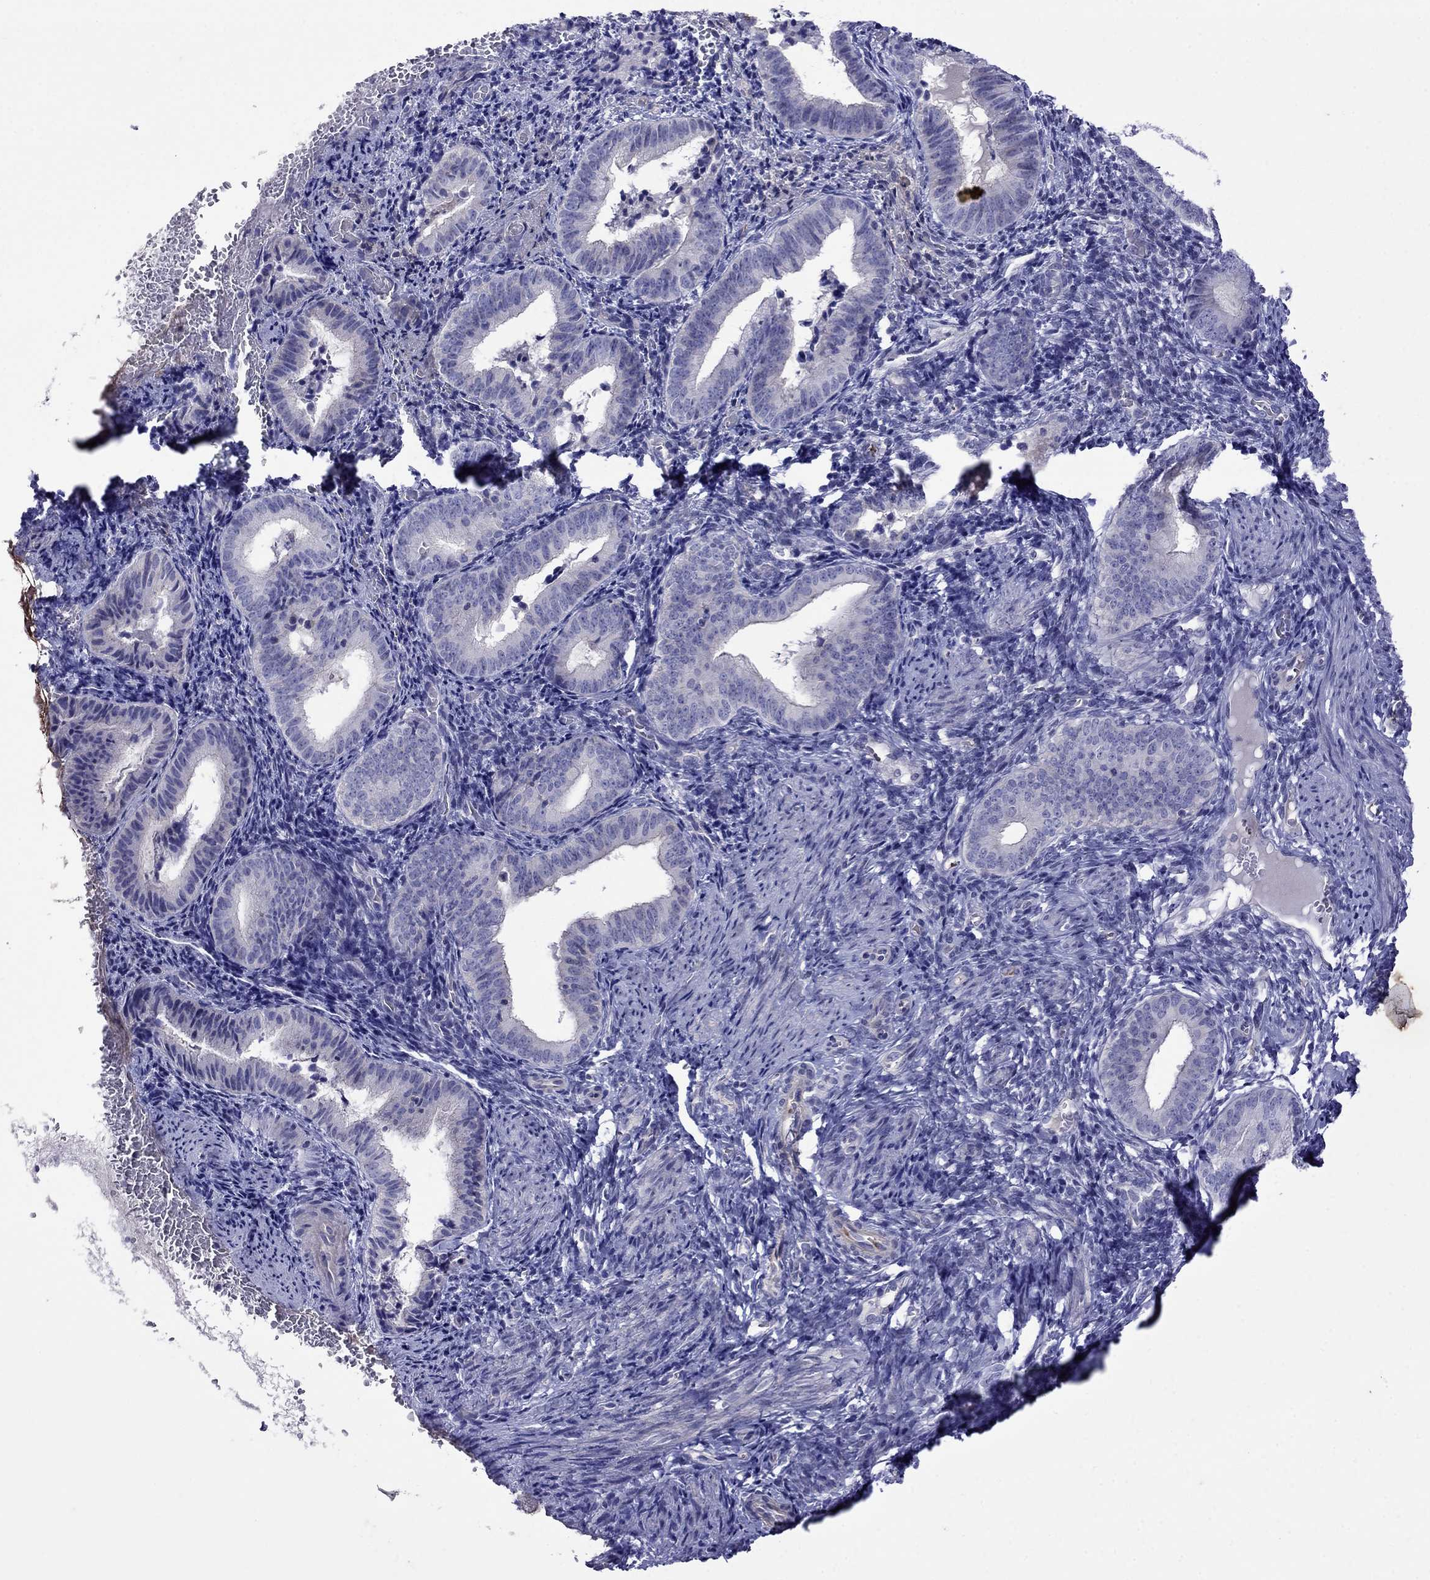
{"staining": {"intensity": "negative", "quantity": "none", "location": "none"}, "tissue": "endometrium", "cell_type": "Cells in endometrial stroma", "image_type": "normal", "snomed": [{"axis": "morphology", "description": "Normal tissue, NOS"}, {"axis": "topography", "description": "Endometrium"}], "caption": "An immunohistochemistry (IHC) photomicrograph of normal endometrium is shown. There is no staining in cells in endometrial stroma of endometrium. Brightfield microscopy of immunohistochemistry stained with DAB (brown) and hematoxylin (blue), captured at high magnification.", "gene": "STAR", "patient": {"sex": "female", "age": 42}}